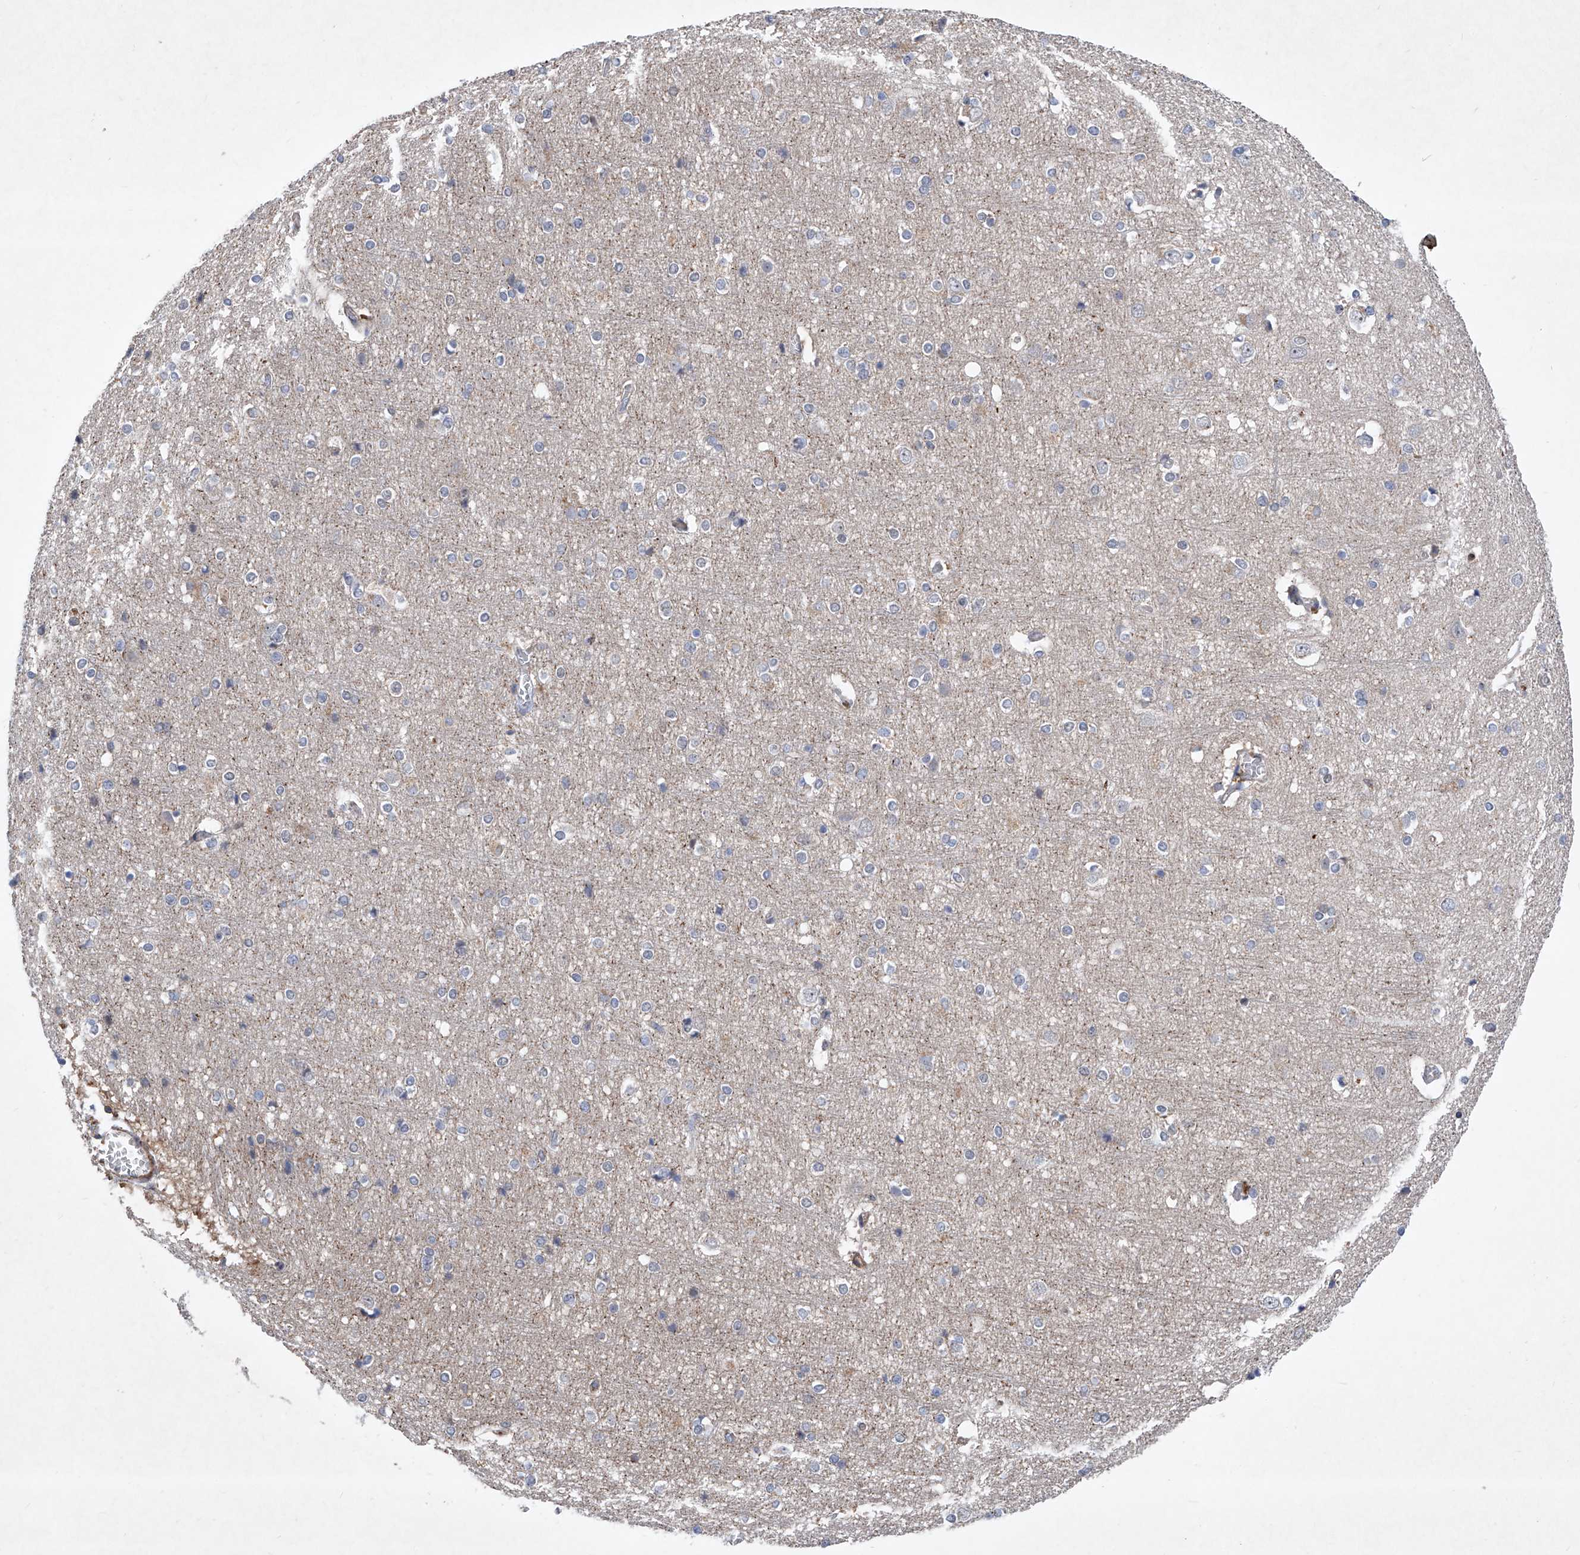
{"staining": {"intensity": "weak", "quantity": ">75%", "location": "cytoplasmic/membranous"}, "tissue": "cerebral cortex", "cell_type": "Endothelial cells", "image_type": "normal", "snomed": [{"axis": "morphology", "description": "Normal tissue, NOS"}, {"axis": "topography", "description": "Cerebral cortex"}], "caption": "There is low levels of weak cytoplasmic/membranous positivity in endothelial cells of normal cerebral cortex, as demonstrated by immunohistochemical staining (brown color).", "gene": "NT5C3A", "patient": {"sex": "male", "age": 54}}